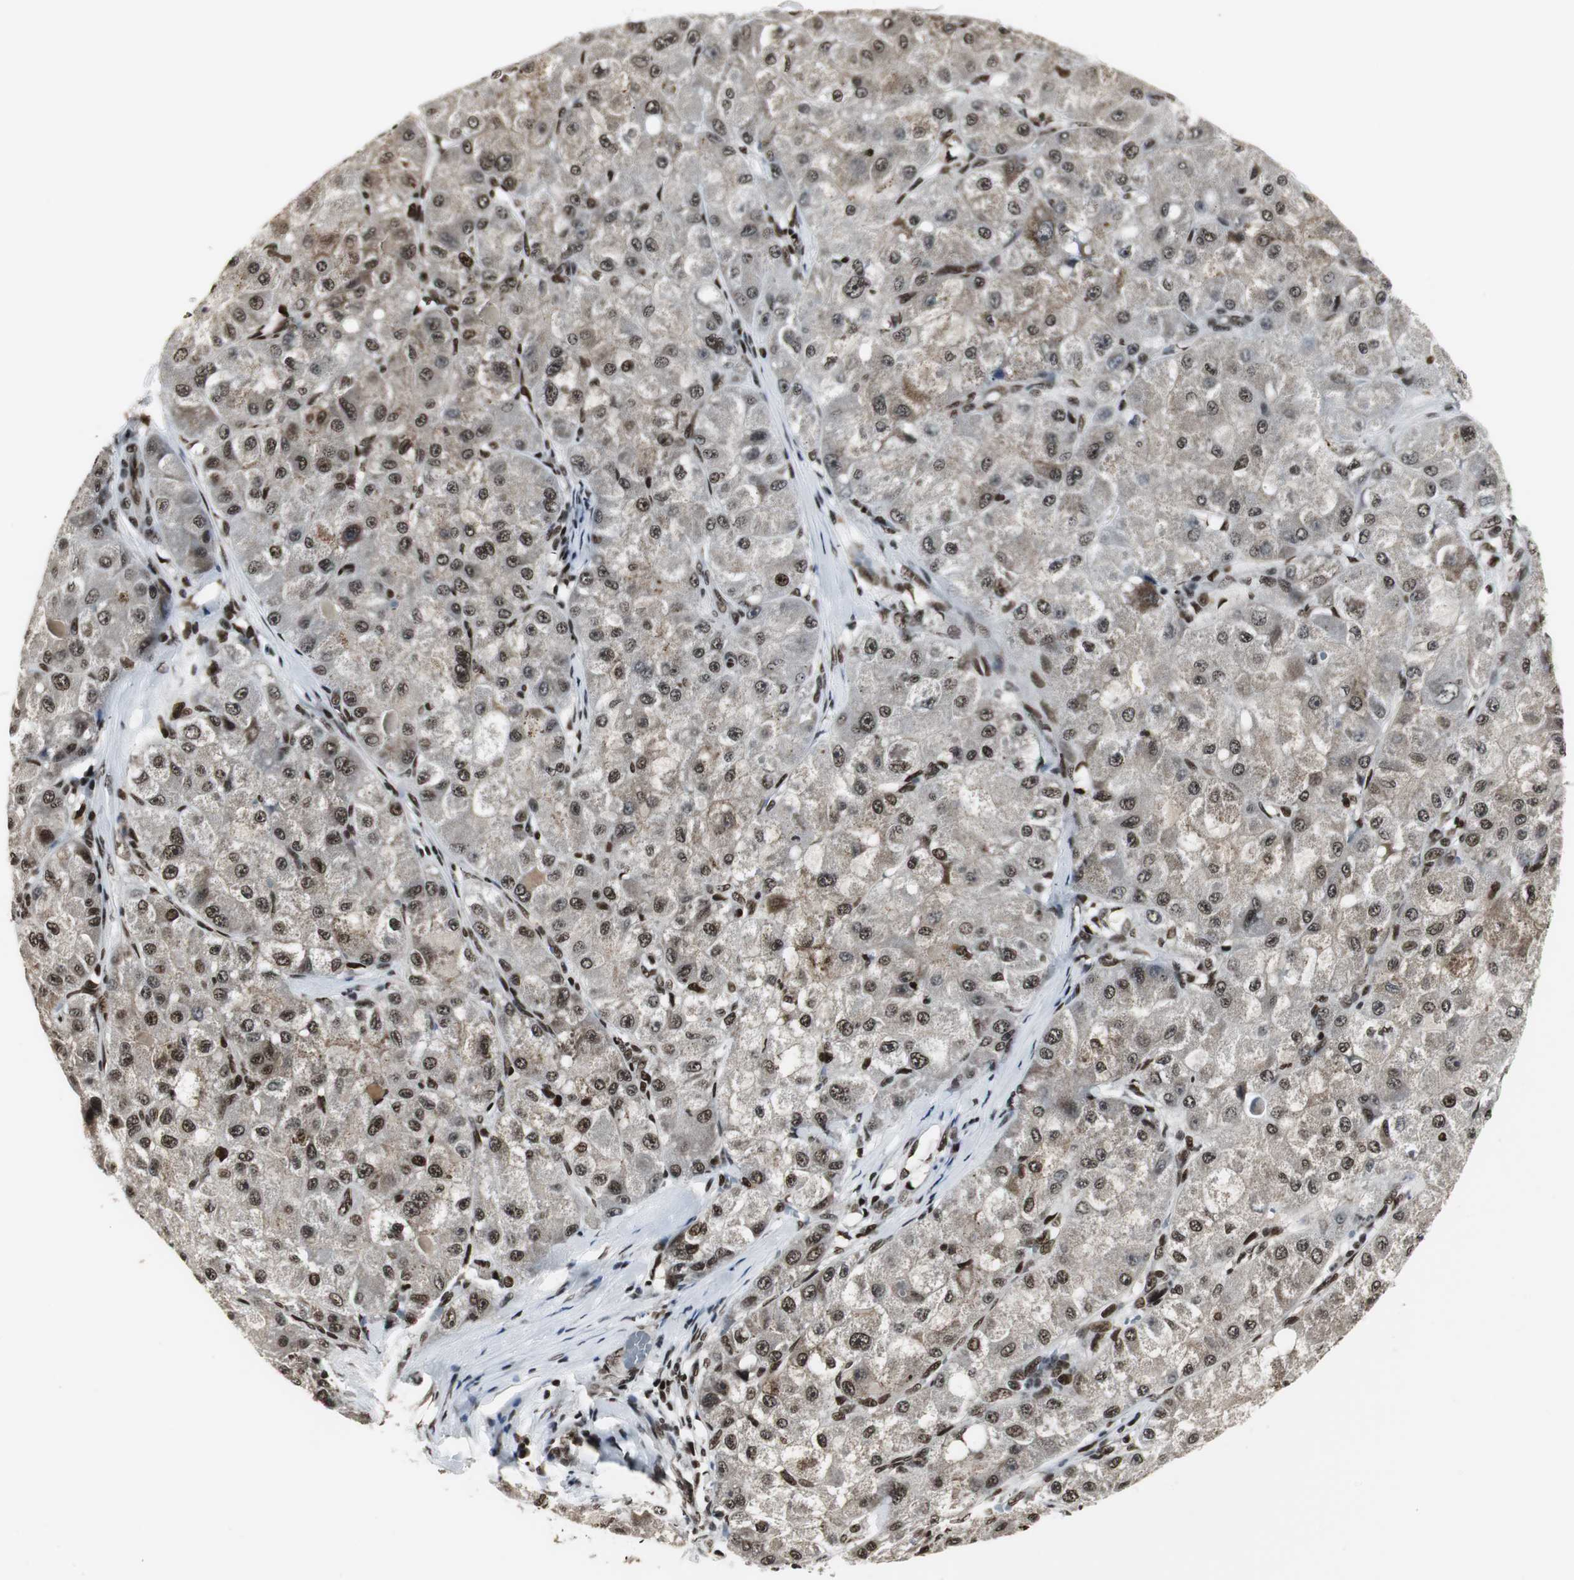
{"staining": {"intensity": "strong", "quantity": "25%-75%", "location": "cytoplasmic/membranous,nuclear"}, "tissue": "liver cancer", "cell_type": "Tumor cells", "image_type": "cancer", "snomed": [{"axis": "morphology", "description": "Carcinoma, Hepatocellular, NOS"}, {"axis": "topography", "description": "Liver"}], "caption": "This photomicrograph shows immunohistochemistry staining of human liver cancer (hepatocellular carcinoma), with high strong cytoplasmic/membranous and nuclear positivity in about 25%-75% of tumor cells.", "gene": "PARN", "patient": {"sex": "male", "age": 80}}